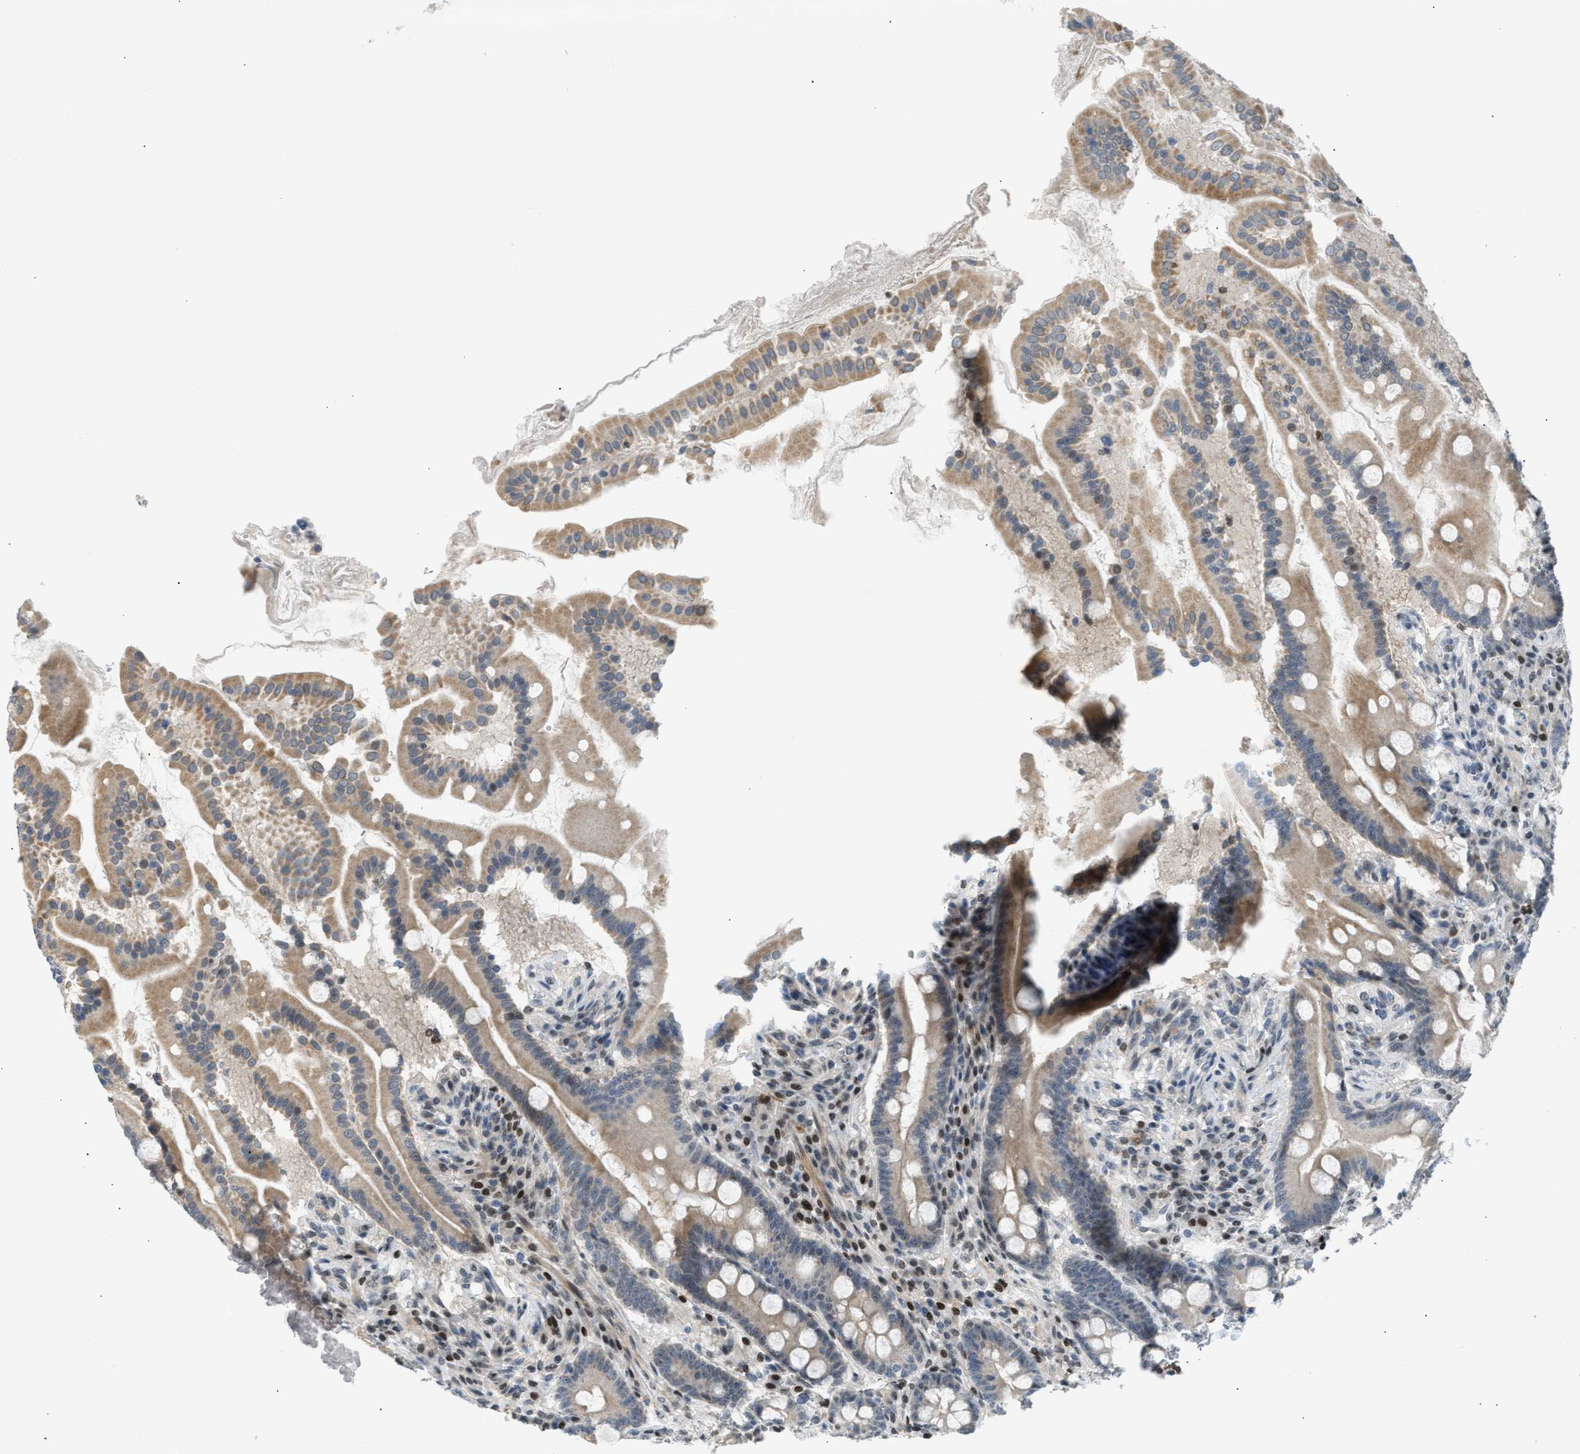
{"staining": {"intensity": "moderate", "quantity": "25%-75%", "location": "cytoplasmic/membranous"}, "tissue": "duodenum", "cell_type": "Glandular cells", "image_type": "normal", "snomed": [{"axis": "morphology", "description": "Normal tissue, NOS"}, {"axis": "topography", "description": "Duodenum"}], "caption": "Immunohistochemistry (IHC) (DAB (3,3'-diaminobenzidine)) staining of normal human duodenum shows moderate cytoplasmic/membranous protein expression in approximately 25%-75% of glandular cells. The staining was performed using DAB (3,3'-diaminobenzidine) to visualize the protein expression in brown, while the nuclei were stained in blue with hematoxylin (Magnification: 20x).", "gene": "NPS", "patient": {"sex": "male", "age": 50}}